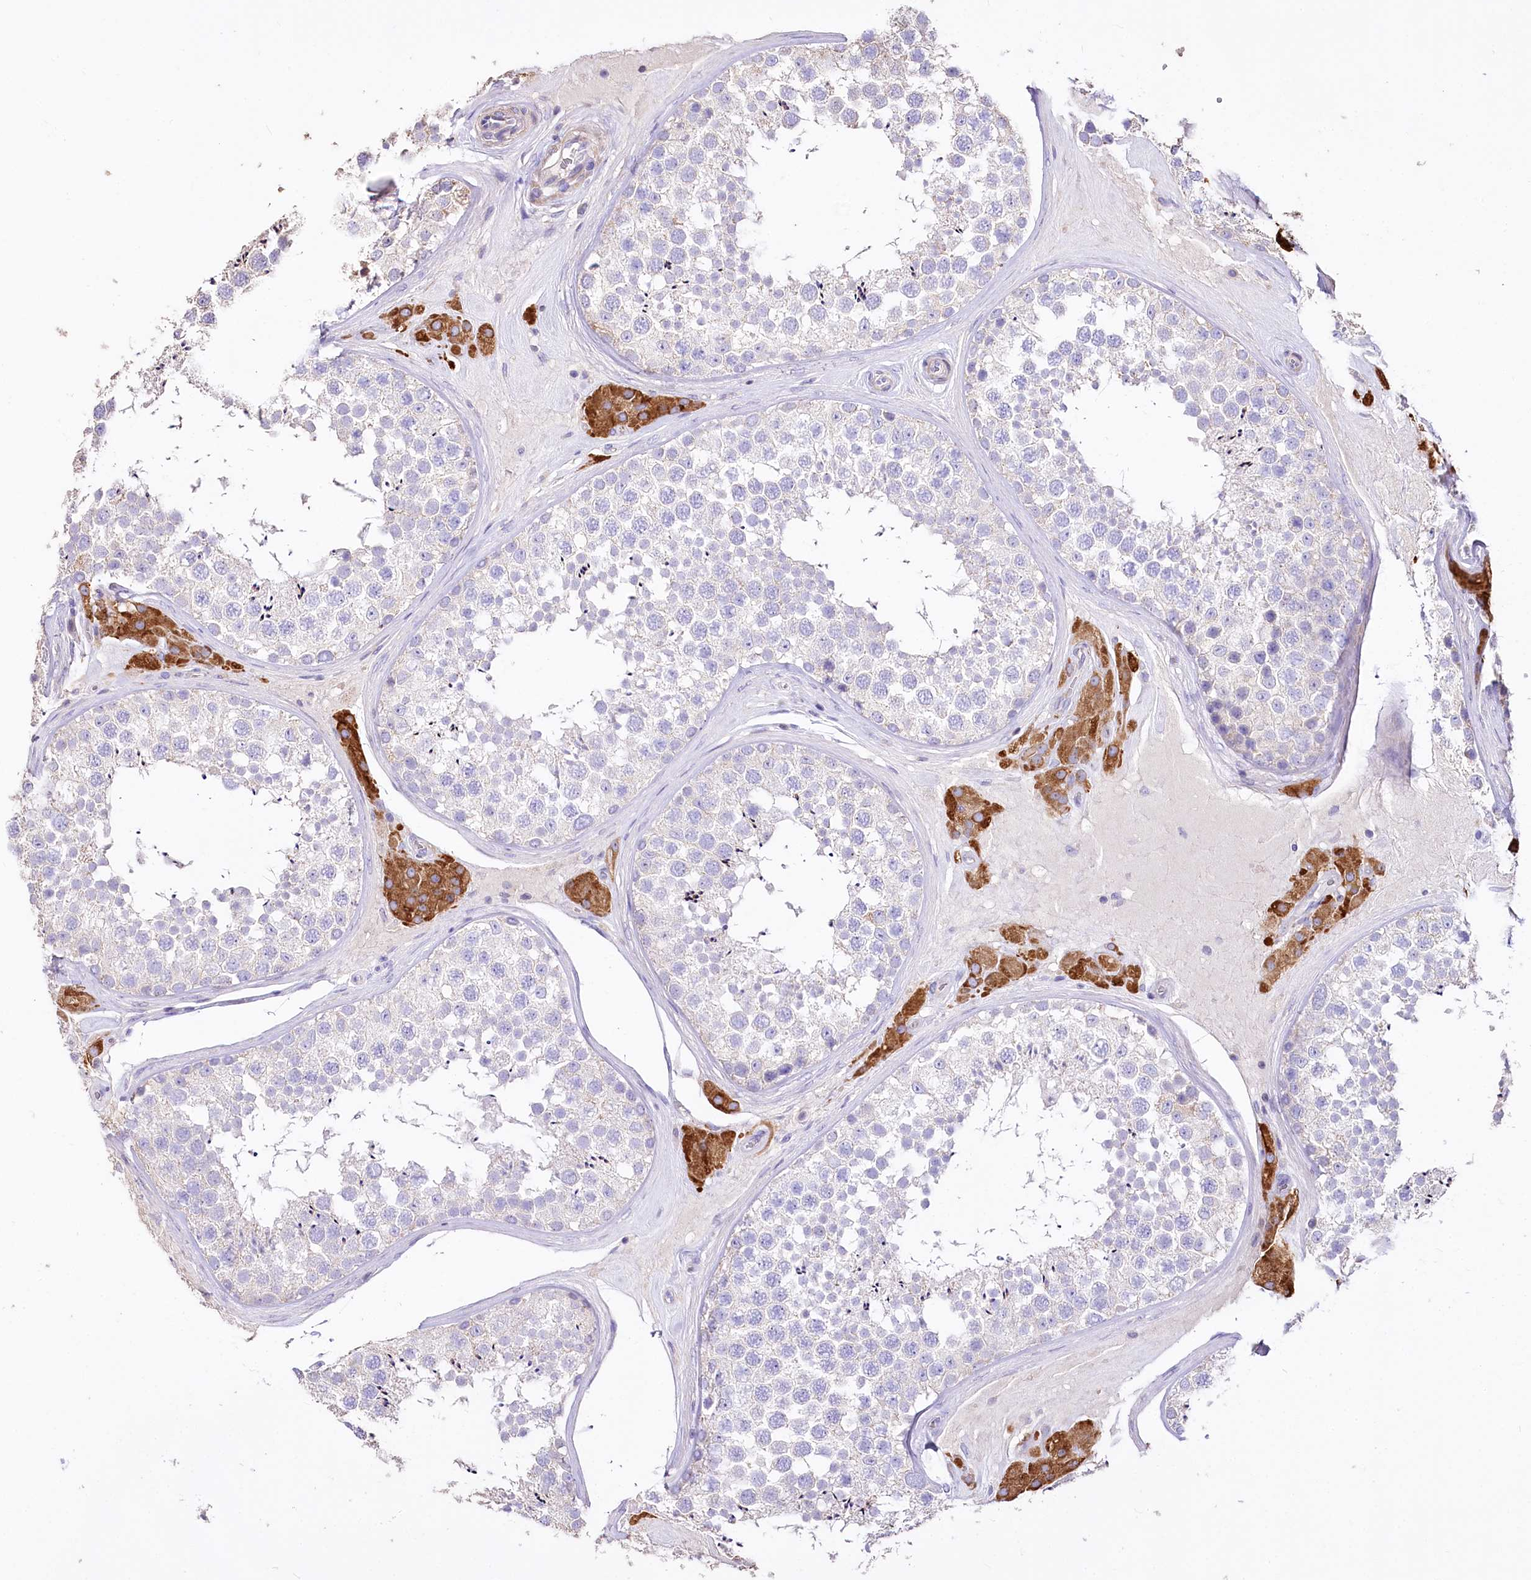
{"staining": {"intensity": "negative", "quantity": "none", "location": "none"}, "tissue": "testis", "cell_type": "Cells in seminiferous ducts", "image_type": "normal", "snomed": [{"axis": "morphology", "description": "Normal tissue, NOS"}, {"axis": "topography", "description": "Testis"}], "caption": "Testis stained for a protein using immunohistochemistry (IHC) reveals no staining cells in seminiferous ducts.", "gene": "PTER", "patient": {"sex": "male", "age": 46}}